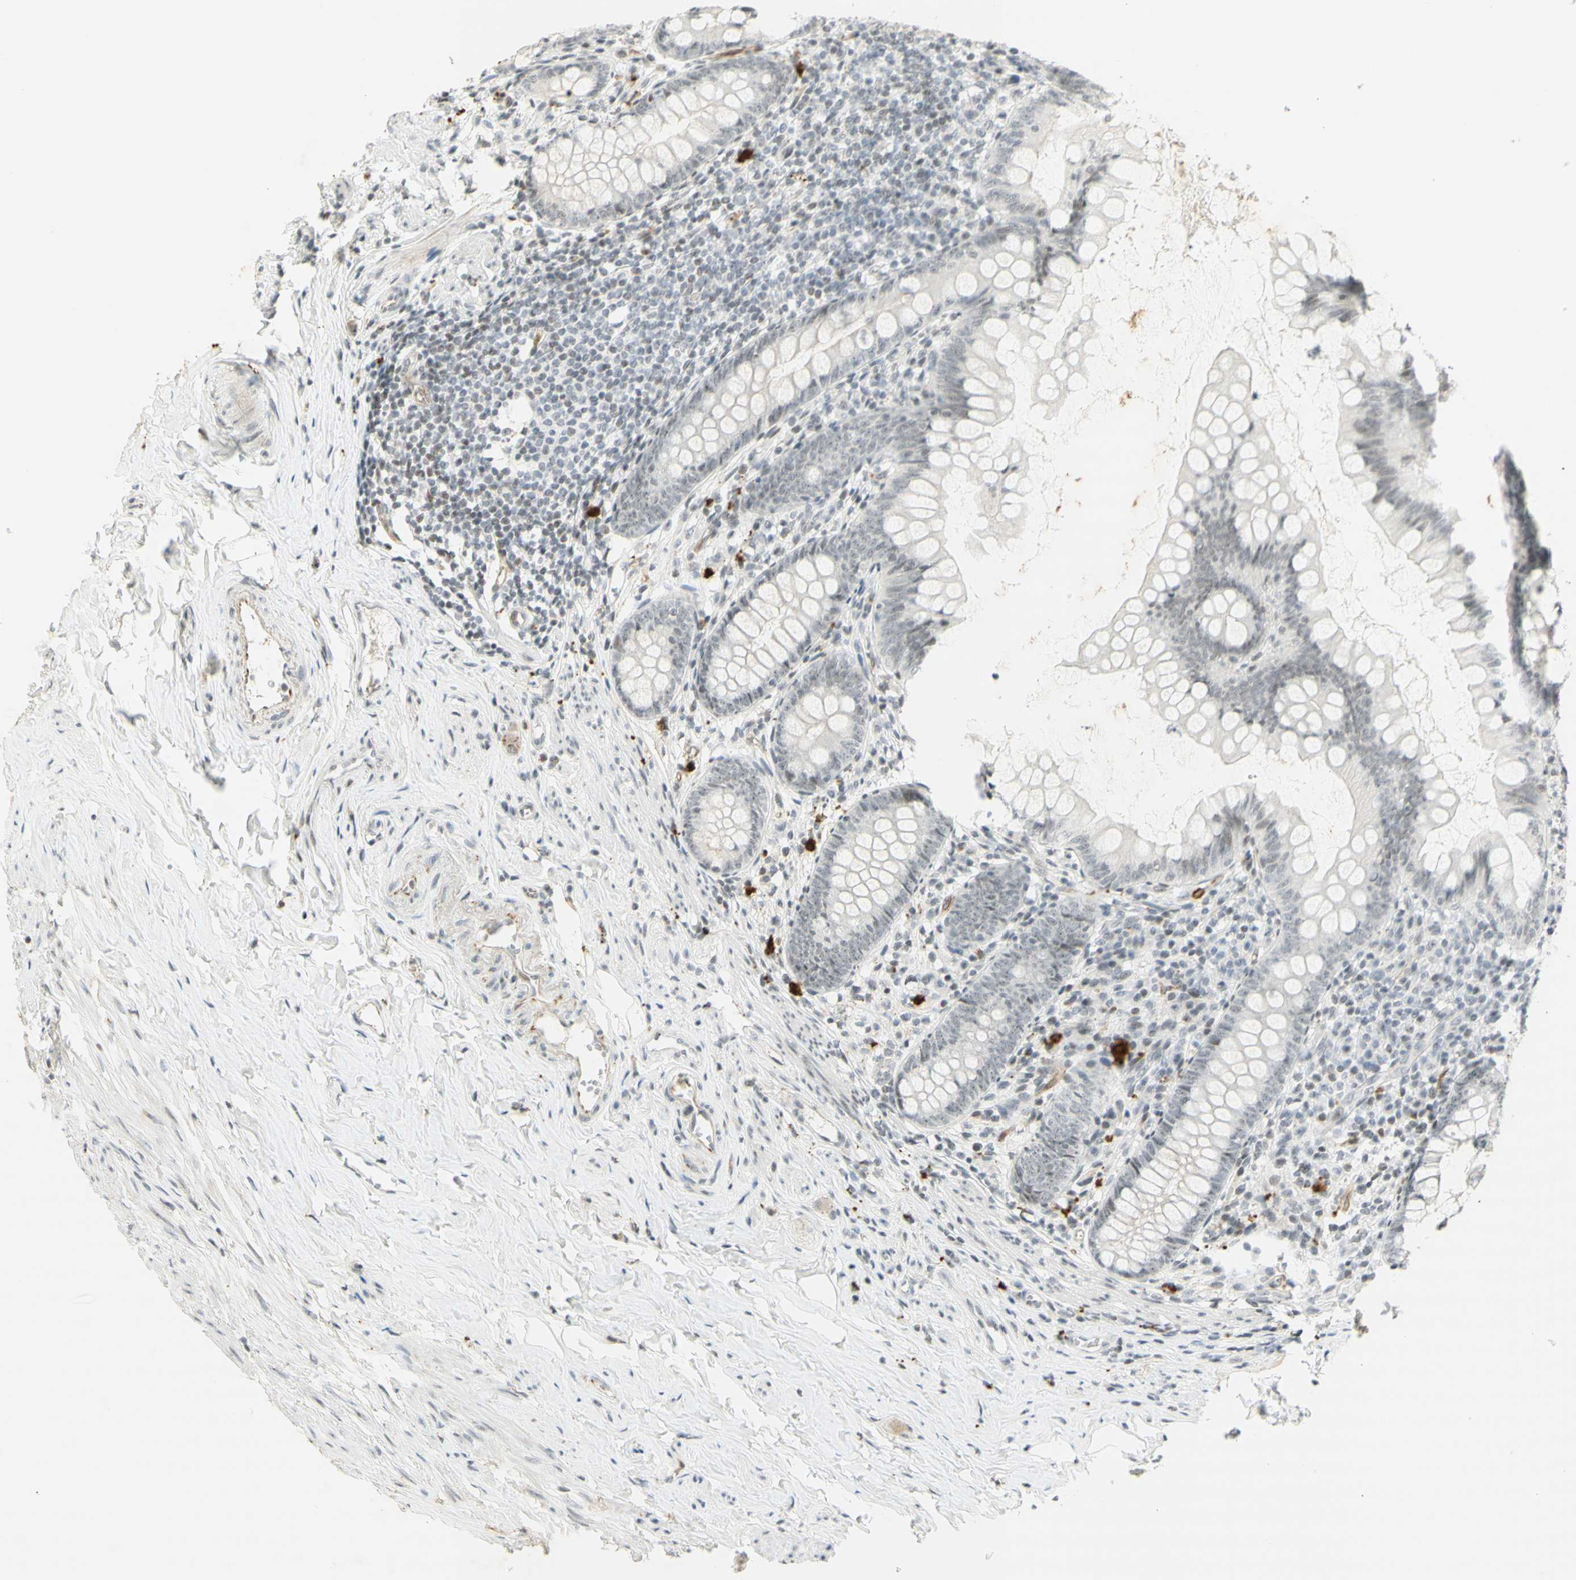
{"staining": {"intensity": "moderate", "quantity": "25%-75%", "location": "nuclear"}, "tissue": "appendix", "cell_type": "Glandular cells", "image_type": "normal", "snomed": [{"axis": "morphology", "description": "Normal tissue, NOS"}, {"axis": "topography", "description": "Appendix"}], "caption": "A brown stain labels moderate nuclear staining of a protein in glandular cells of unremarkable appendix. (DAB (3,3'-diaminobenzidine) = brown stain, brightfield microscopy at high magnification).", "gene": "IRF1", "patient": {"sex": "female", "age": 77}}